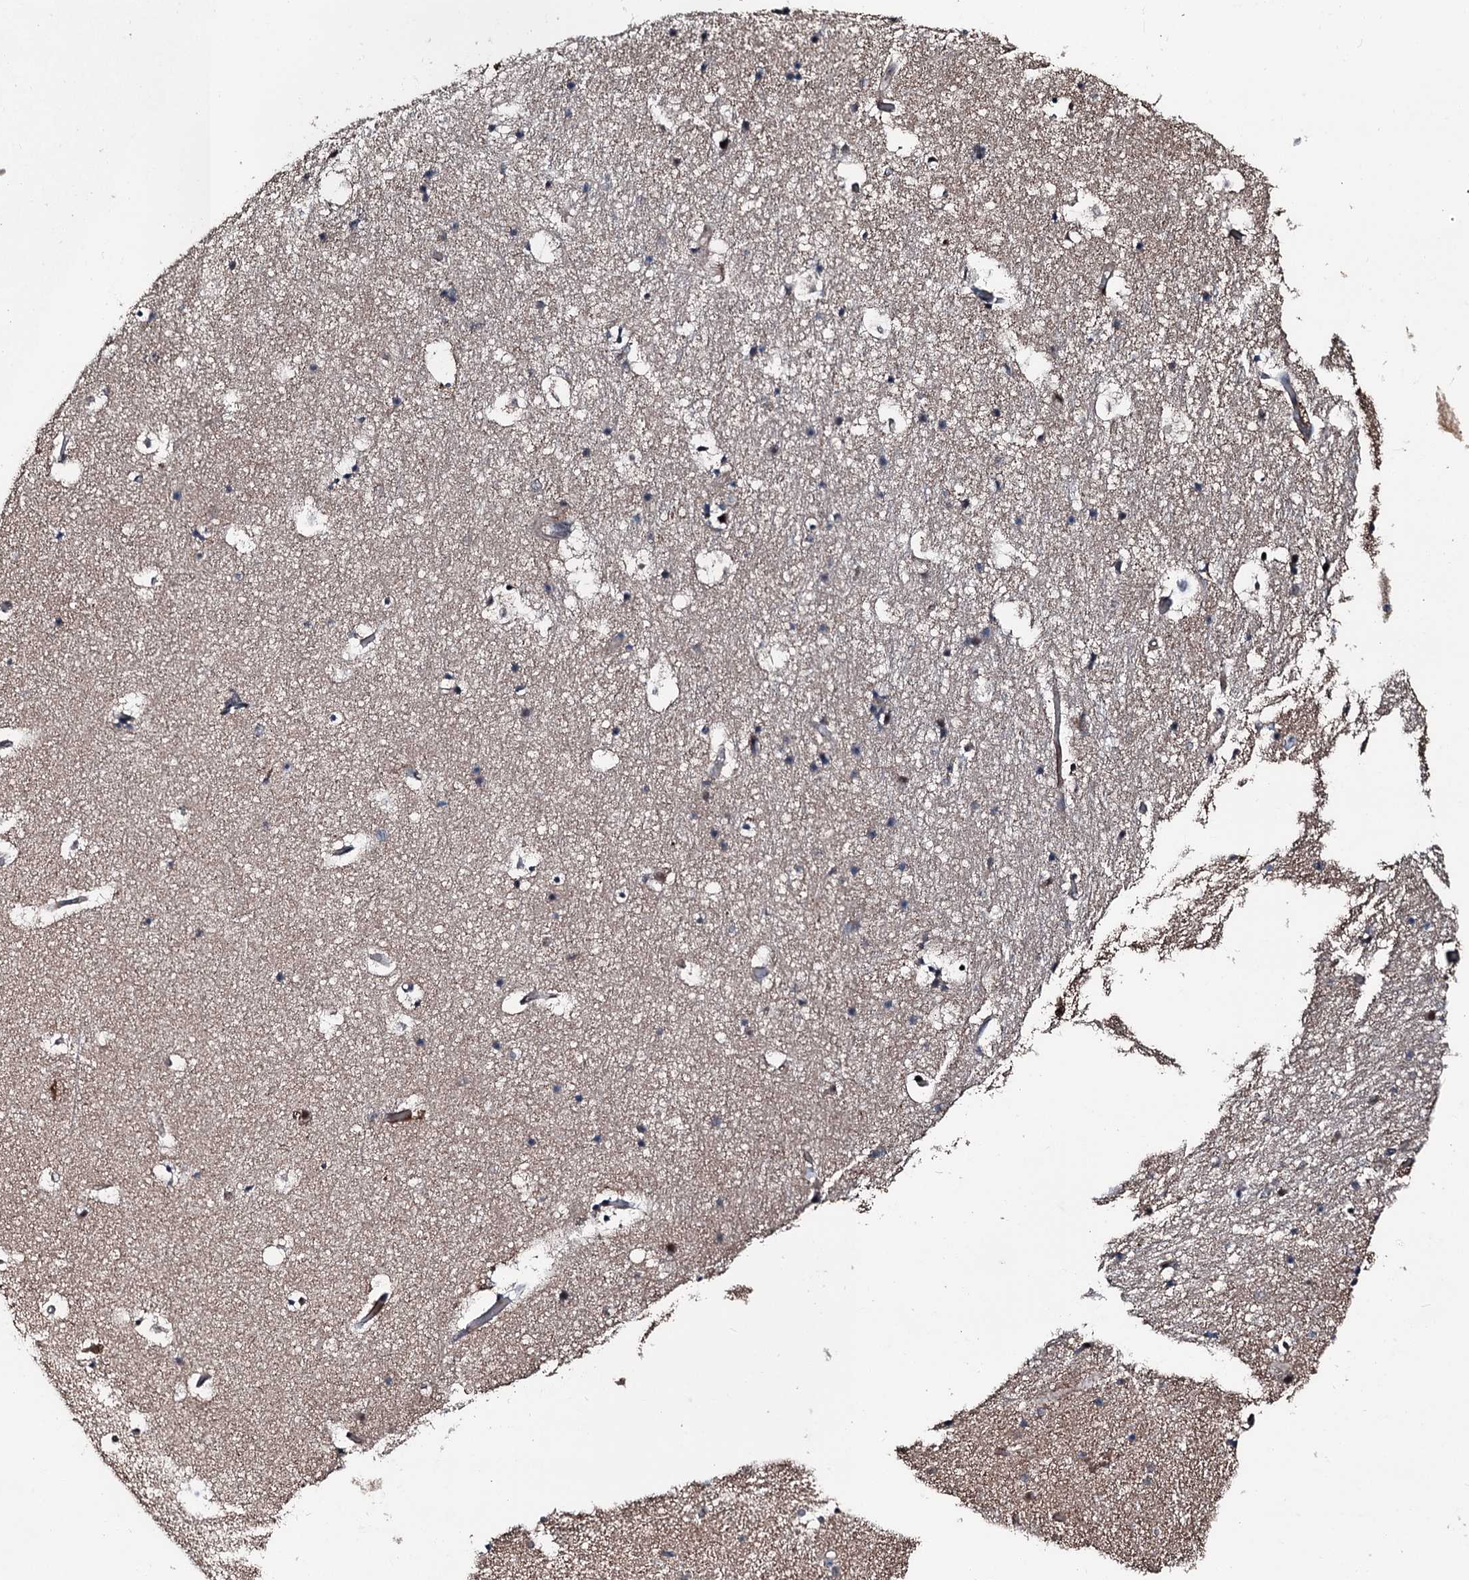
{"staining": {"intensity": "weak", "quantity": "<25%", "location": "cytoplasmic/membranous"}, "tissue": "hippocampus", "cell_type": "Glial cells", "image_type": "normal", "snomed": [{"axis": "morphology", "description": "Normal tissue, NOS"}, {"axis": "topography", "description": "Hippocampus"}], "caption": "Human hippocampus stained for a protein using immunohistochemistry exhibits no expression in glial cells.", "gene": "PSMD13", "patient": {"sex": "female", "age": 52}}